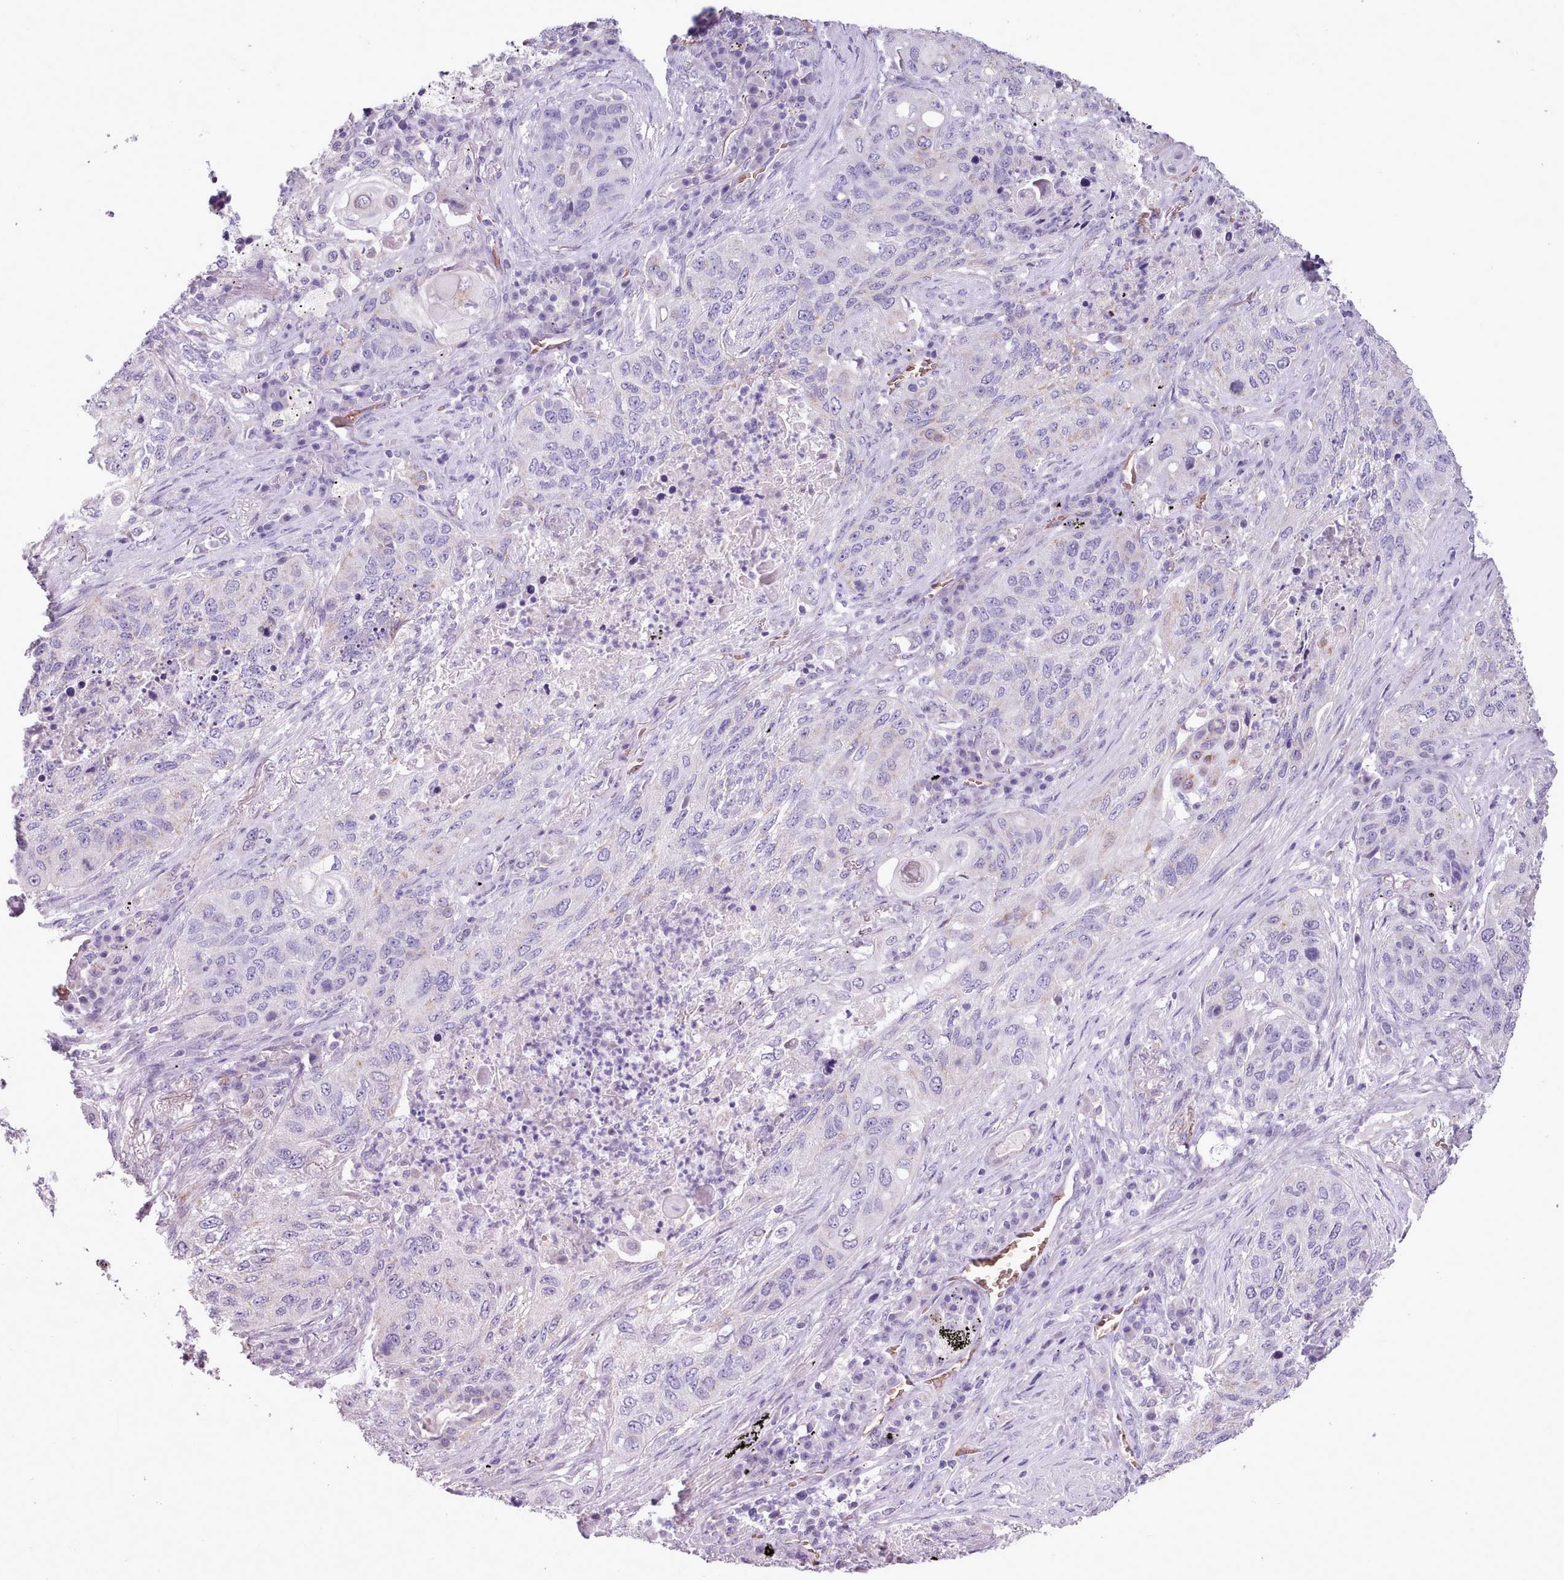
{"staining": {"intensity": "negative", "quantity": "none", "location": "none"}, "tissue": "lung cancer", "cell_type": "Tumor cells", "image_type": "cancer", "snomed": [{"axis": "morphology", "description": "Squamous cell carcinoma, NOS"}, {"axis": "topography", "description": "Lung"}], "caption": "The micrograph exhibits no significant positivity in tumor cells of squamous cell carcinoma (lung). (Brightfield microscopy of DAB IHC at high magnification).", "gene": "AK4", "patient": {"sex": "female", "age": 63}}